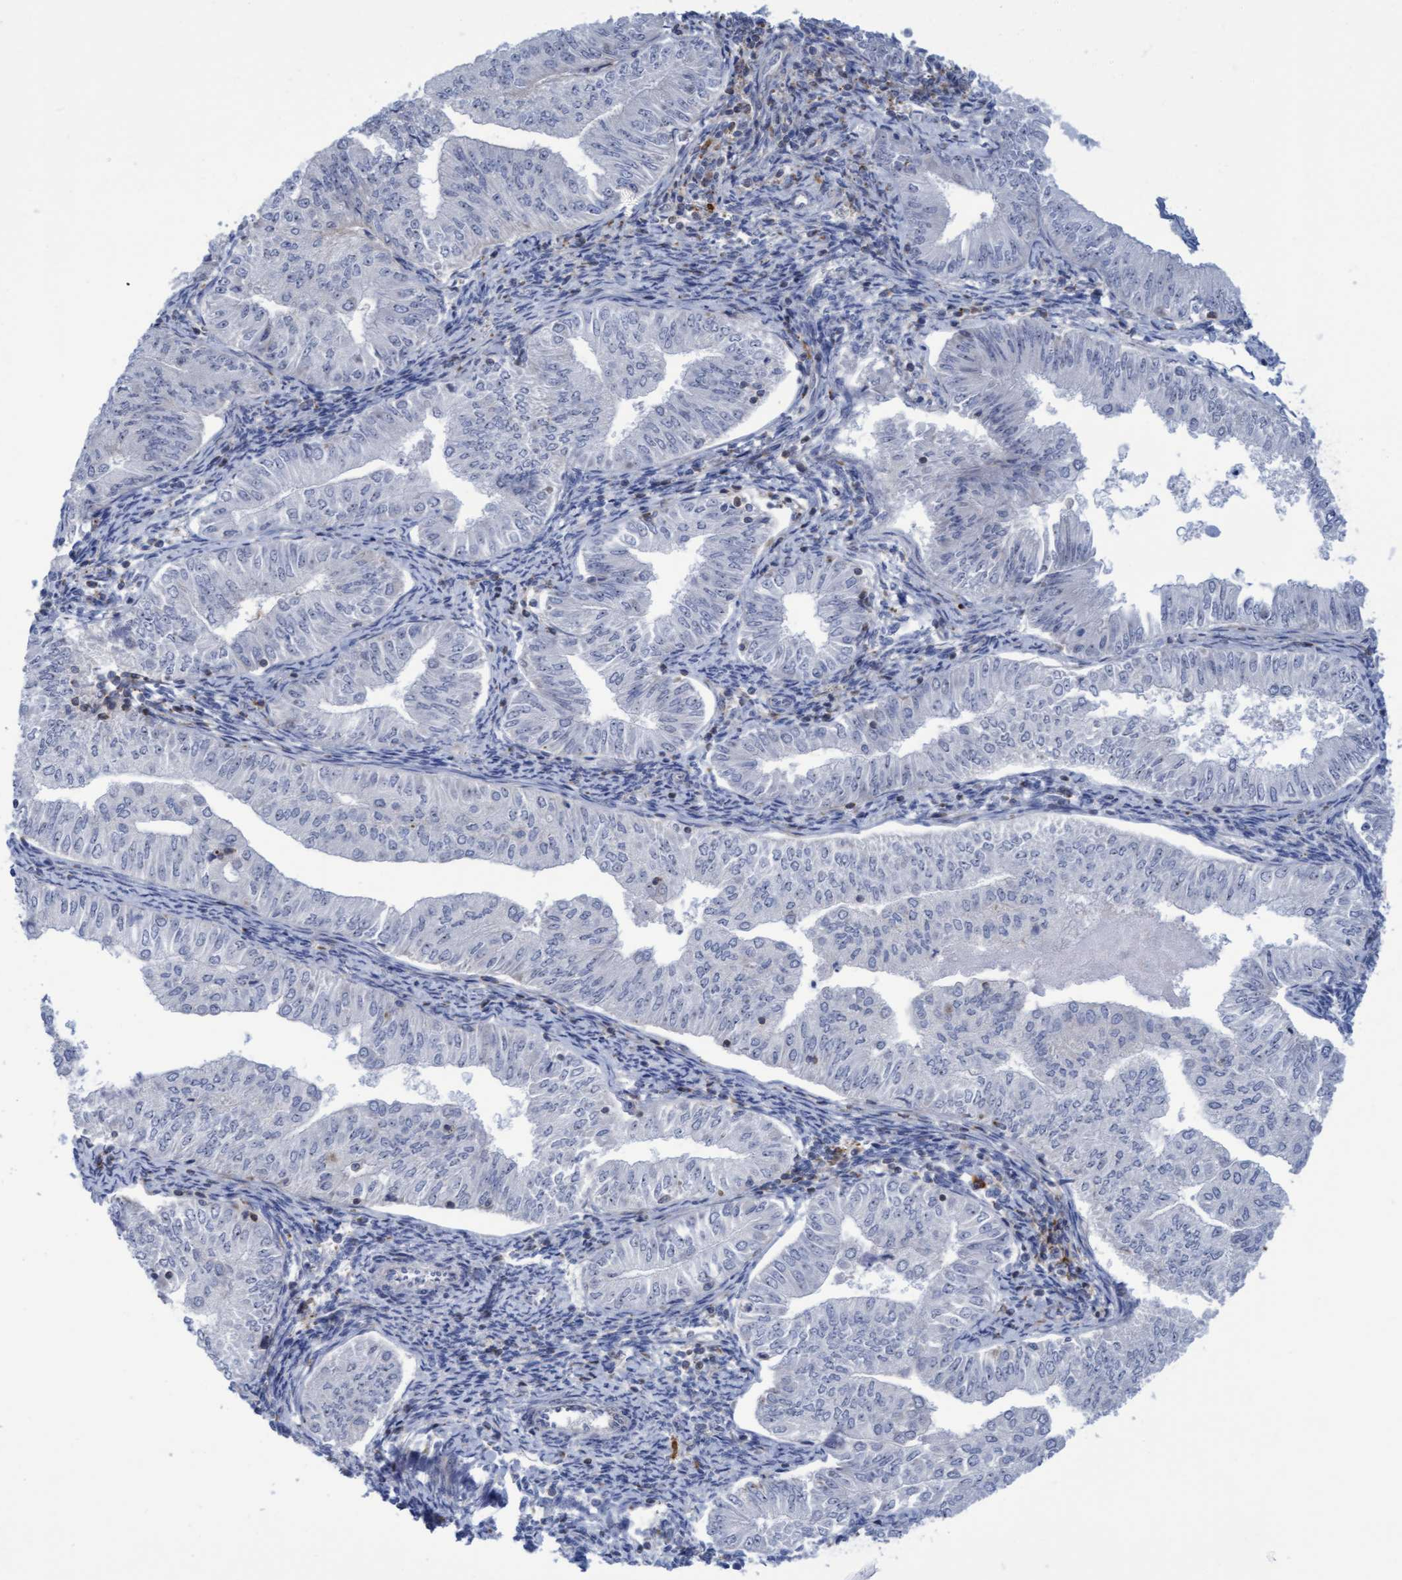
{"staining": {"intensity": "negative", "quantity": "none", "location": "none"}, "tissue": "endometrial cancer", "cell_type": "Tumor cells", "image_type": "cancer", "snomed": [{"axis": "morphology", "description": "Normal tissue, NOS"}, {"axis": "morphology", "description": "Adenocarcinoma, NOS"}, {"axis": "topography", "description": "Endometrium"}], "caption": "Immunohistochemistry image of neoplastic tissue: endometrial cancer (adenocarcinoma) stained with DAB (3,3'-diaminobenzidine) shows no significant protein positivity in tumor cells.", "gene": "FNBP1", "patient": {"sex": "female", "age": 53}}